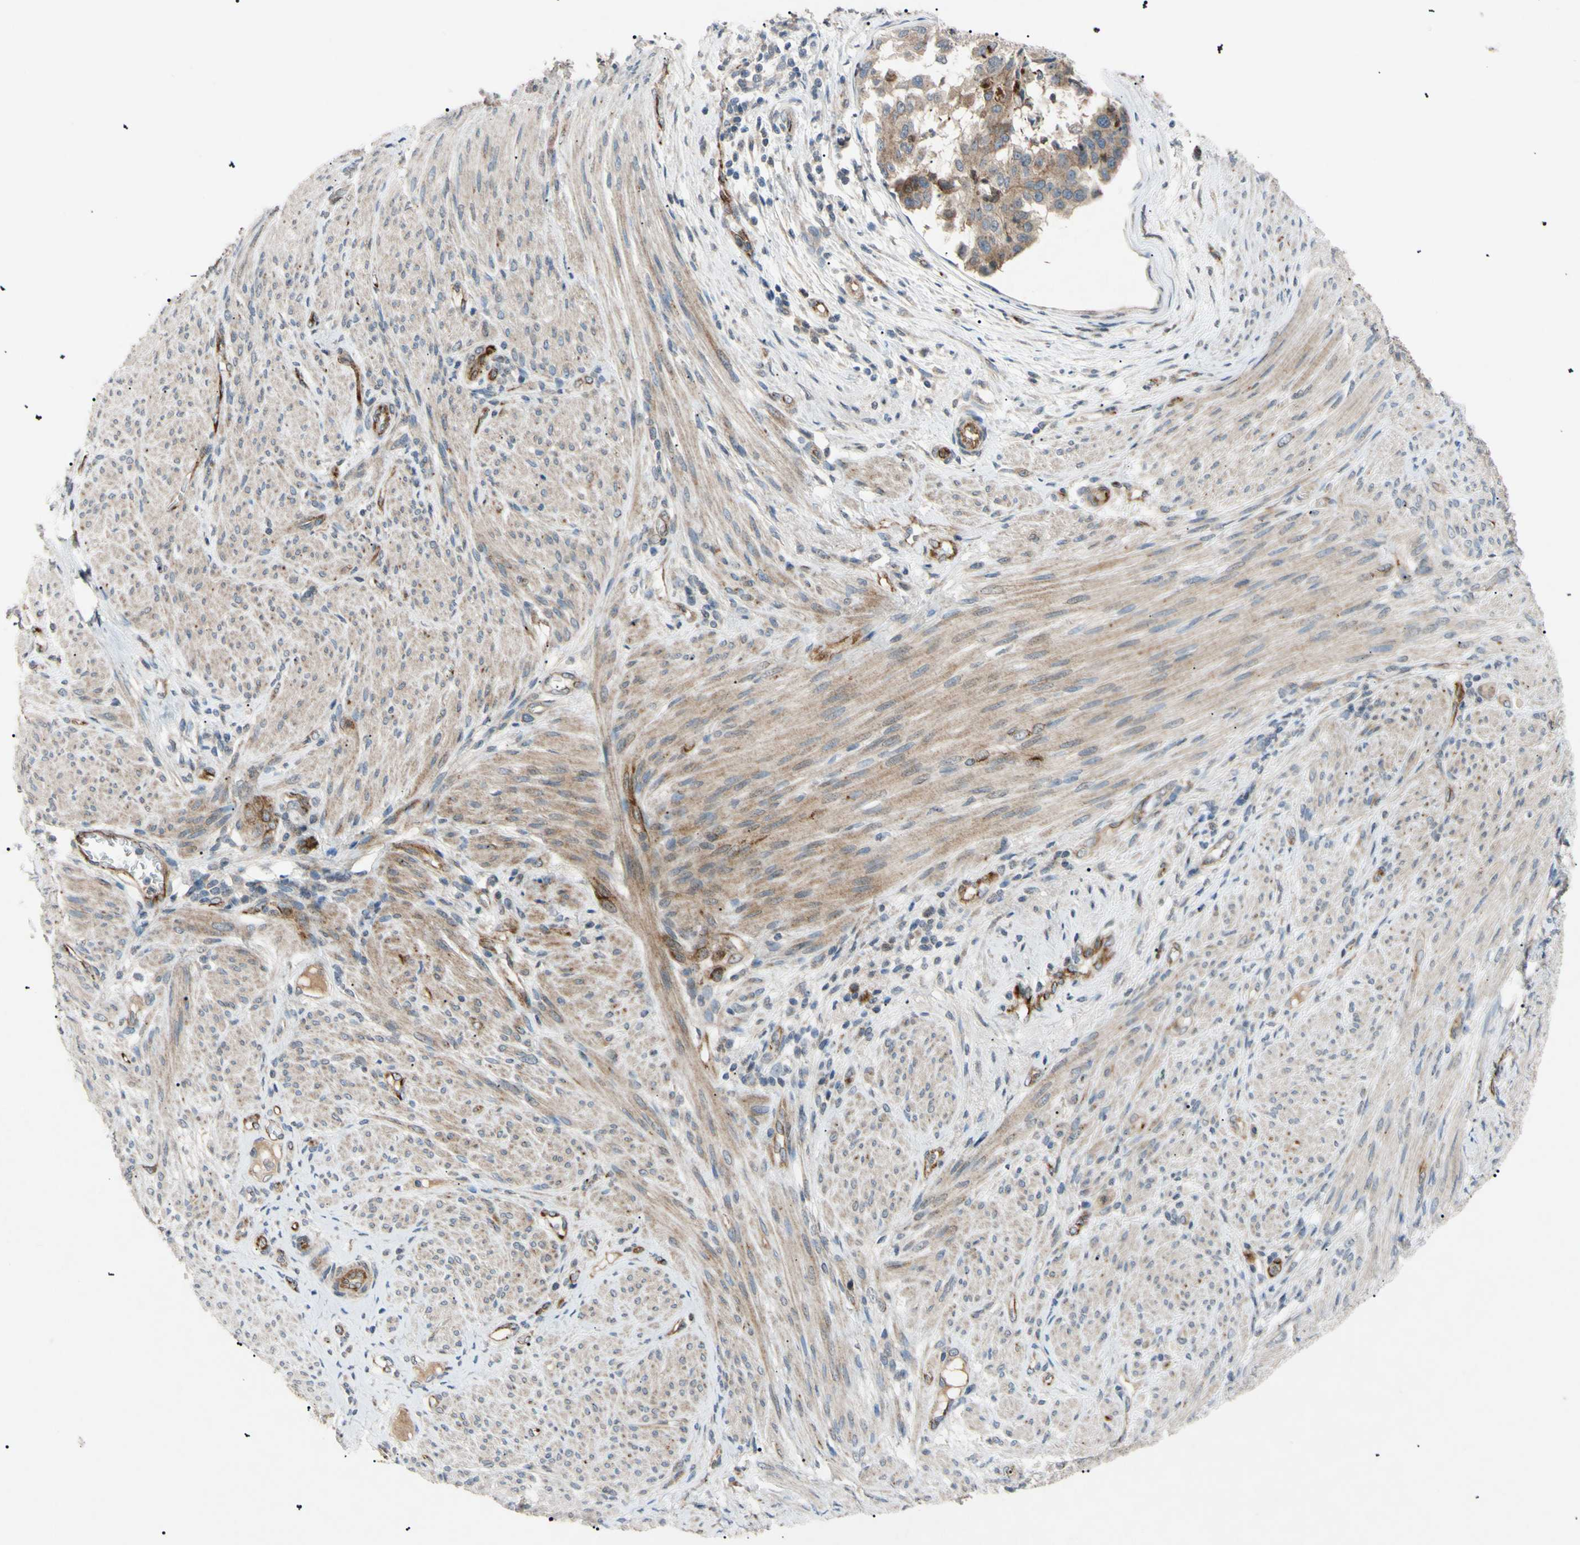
{"staining": {"intensity": "weak", "quantity": ">75%", "location": "cytoplasmic/membranous"}, "tissue": "endometrial cancer", "cell_type": "Tumor cells", "image_type": "cancer", "snomed": [{"axis": "morphology", "description": "Adenocarcinoma, NOS"}, {"axis": "topography", "description": "Endometrium"}], "caption": "Immunohistochemistry micrograph of endometrial cancer (adenocarcinoma) stained for a protein (brown), which demonstrates low levels of weak cytoplasmic/membranous positivity in approximately >75% of tumor cells.", "gene": "TUBB4A", "patient": {"sex": "female", "age": 85}}